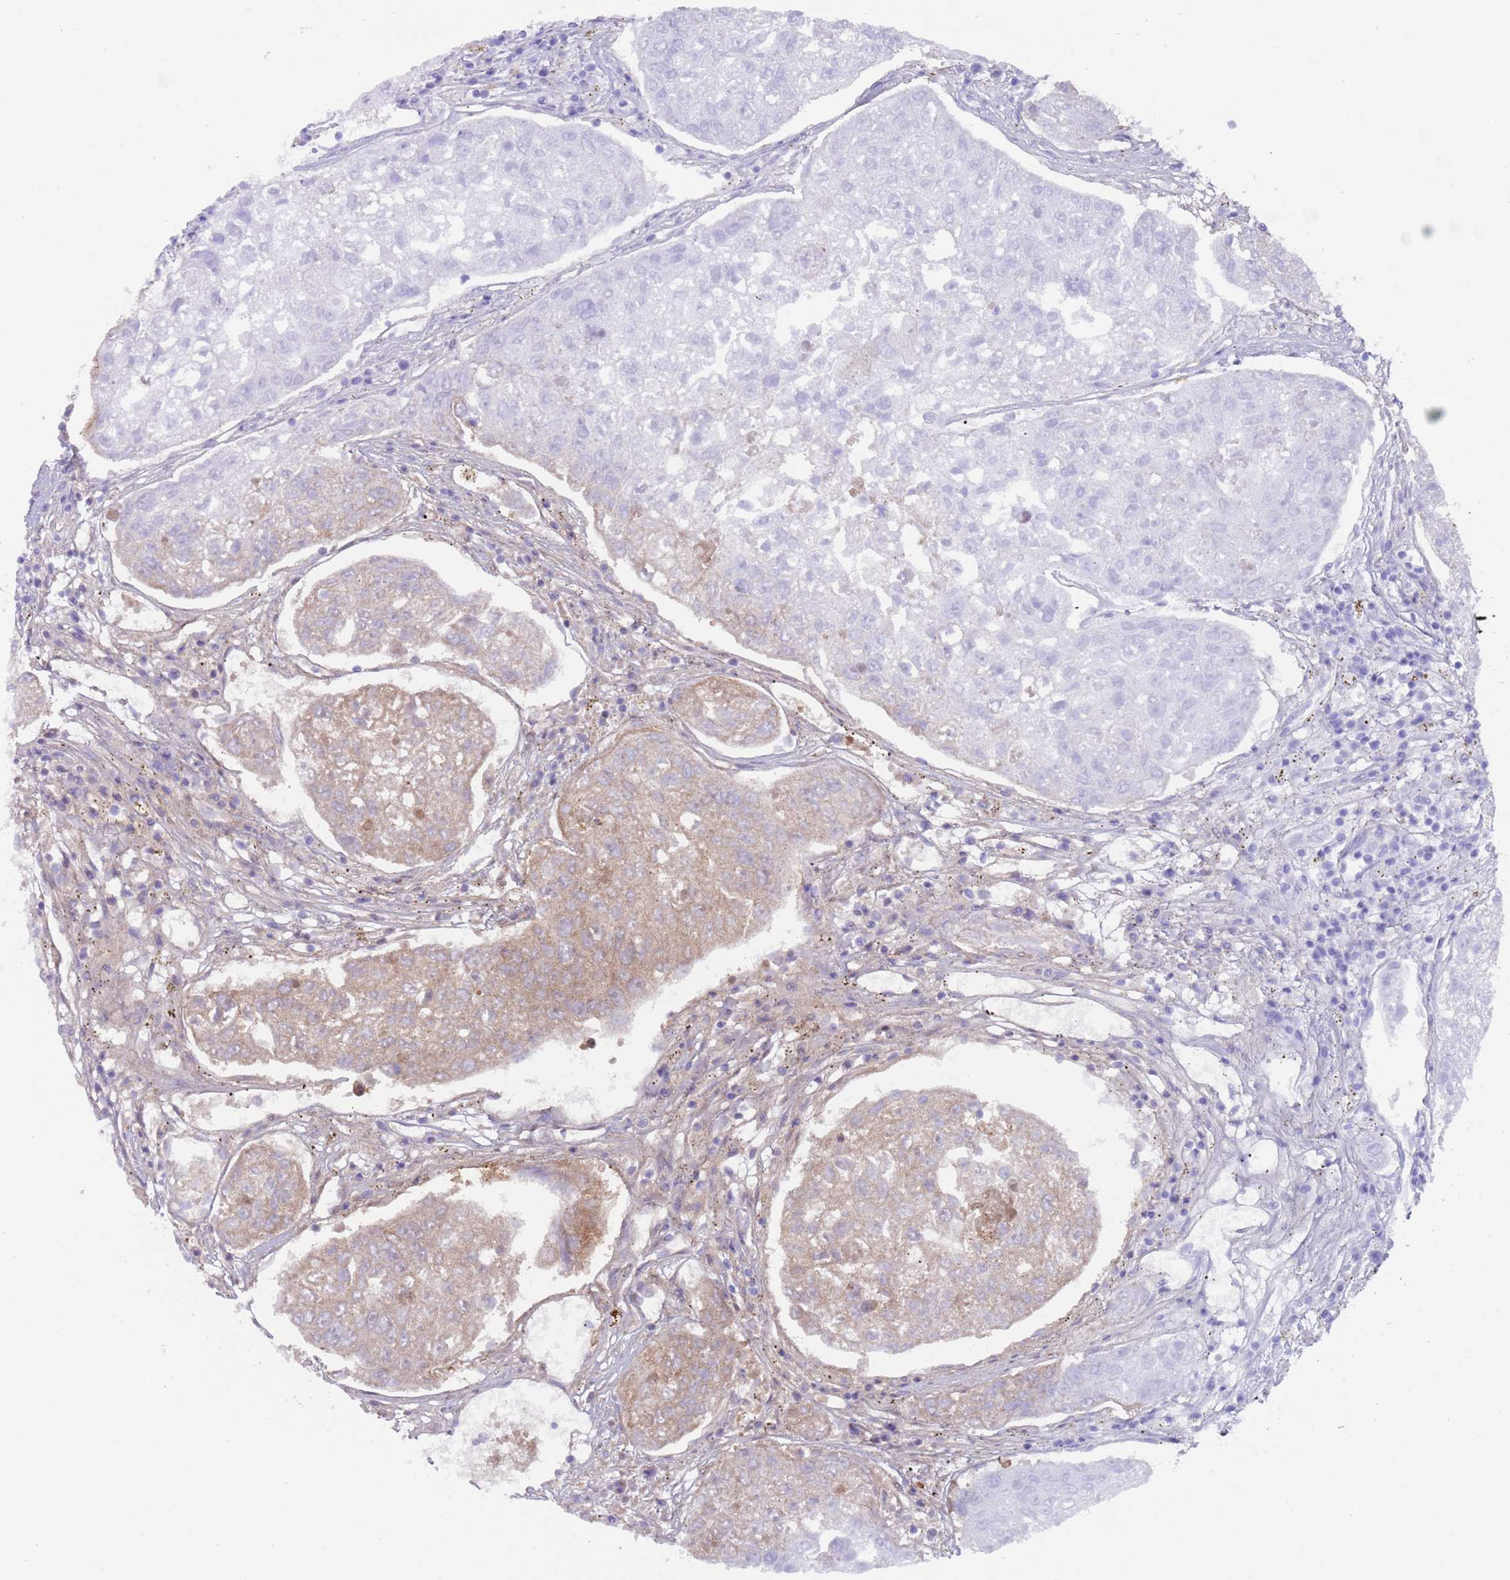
{"staining": {"intensity": "weak", "quantity": "25%-75%", "location": "cytoplasmic/membranous"}, "tissue": "urothelial cancer", "cell_type": "Tumor cells", "image_type": "cancer", "snomed": [{"axis": "morphology", "description": "Urothelial carcinoma, High grade"}, {"axis": "topography", "description": "Lymph node"}, {"axis": "topography", "description": "Urinary bladder"}], "caption": "The photomicrograph reveals immunohistochemical staining of urothelial cancer. There is weak cytoplasmic/membranous expression is appreciated in approximately 25%-75% of tumor cells. Nuclei are stained in blue.", "gene": "HDAC8", "patient": {"sex": "male", "age": 51}}